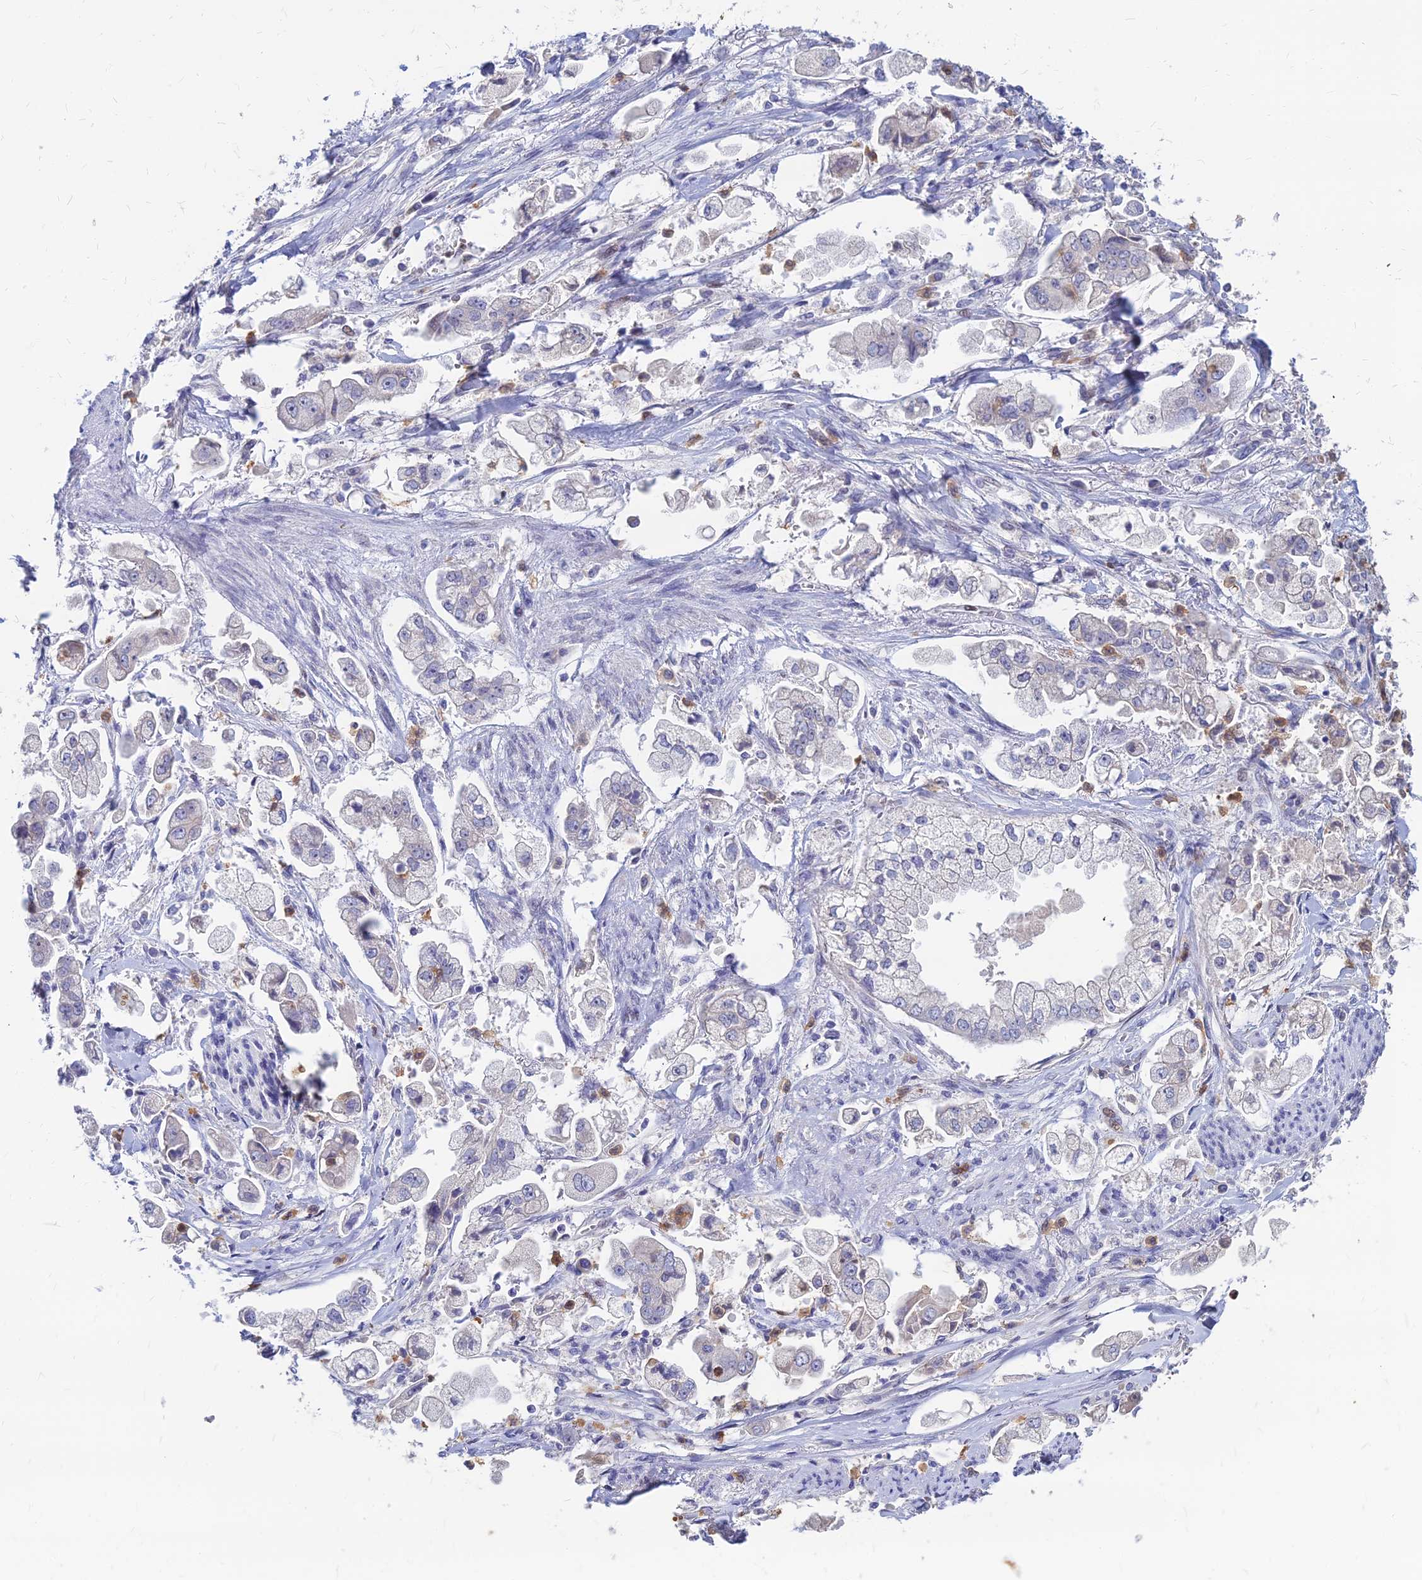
{"staining": {"intensity": "negative", "quantity": "none", "location": "none"}, "tissue": "stomach cancer", "cell_type": "Tumor cells", "image_type": "cancer", "snomed": [{"axis": "morphology", "description": "Adenocarcinoma, NOS"}, {"axis": "topography", "description": "Stomach"}], "caption": "DAB immunohistochemical staining of human stomach adenocarcinoma shows no significant staining in tumor cells.", "gene": "GOLGA6D", "patient": {"sex": "male", "age": 62}}